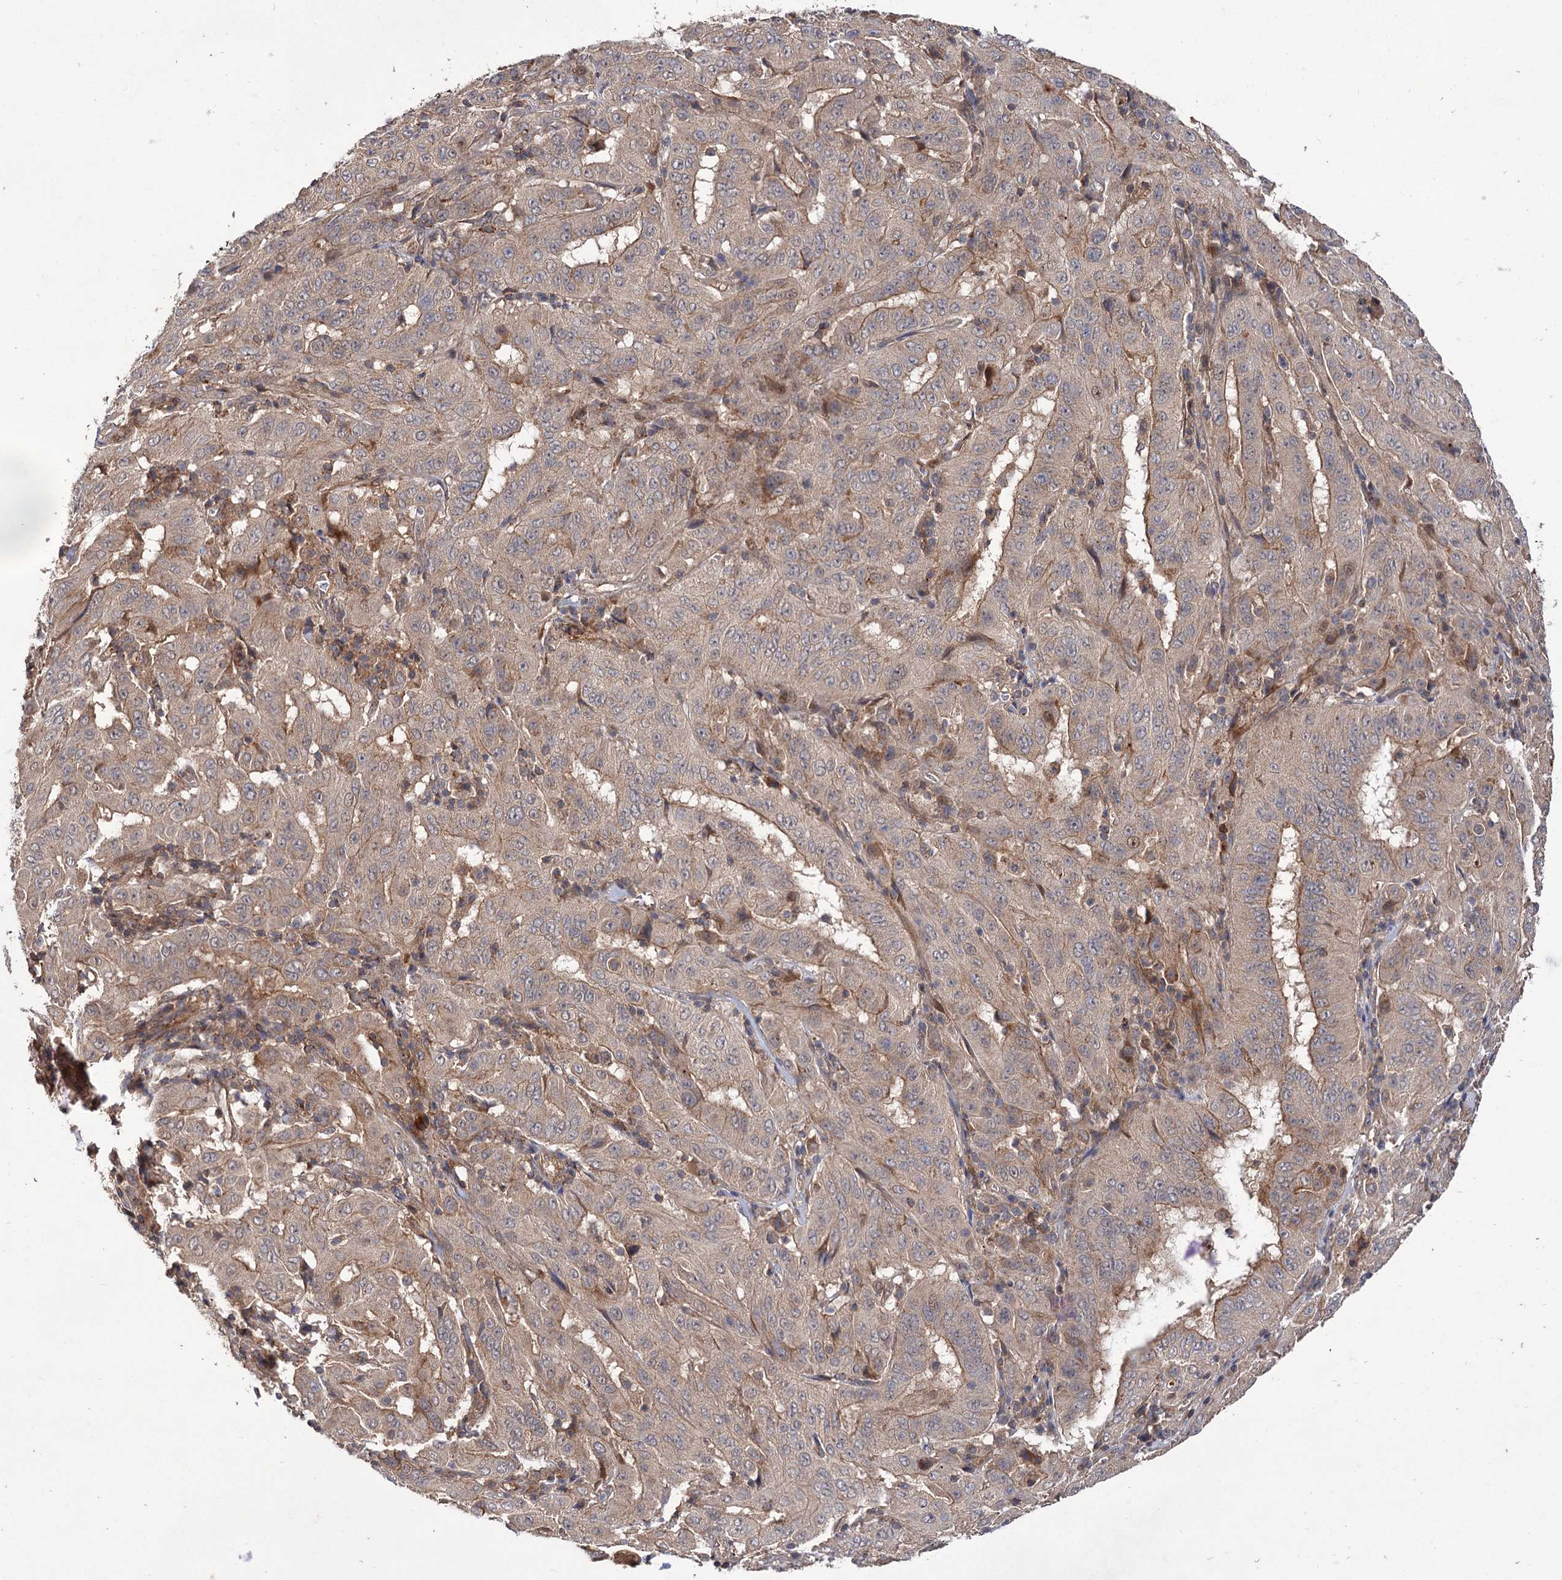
{"staining": {"intensity": "weak", "quantity": ">75%", "location": "cytoplasmic/membranous"}, "tissue": "pancreatic cancer", "cell_type": "Tumor cells", "image_type": "cancer", "snomed": [{"axis": "morphology", "description": "Adenocarcinoma, NOS"}, {"axis": "topography", "description": "Pancreas"}], "caption": "The micrograph displays immunohistochemical staining of adenocarcinoma (pancreatic). There is weak cytoplasmic/membranous staining is seen in approximately >75% of tumor cells. (DAB = brown stain, brightfield microscopy at high magnification).", "gene": "FBXW8", "patient": {"sex": "male", "age": 63}}